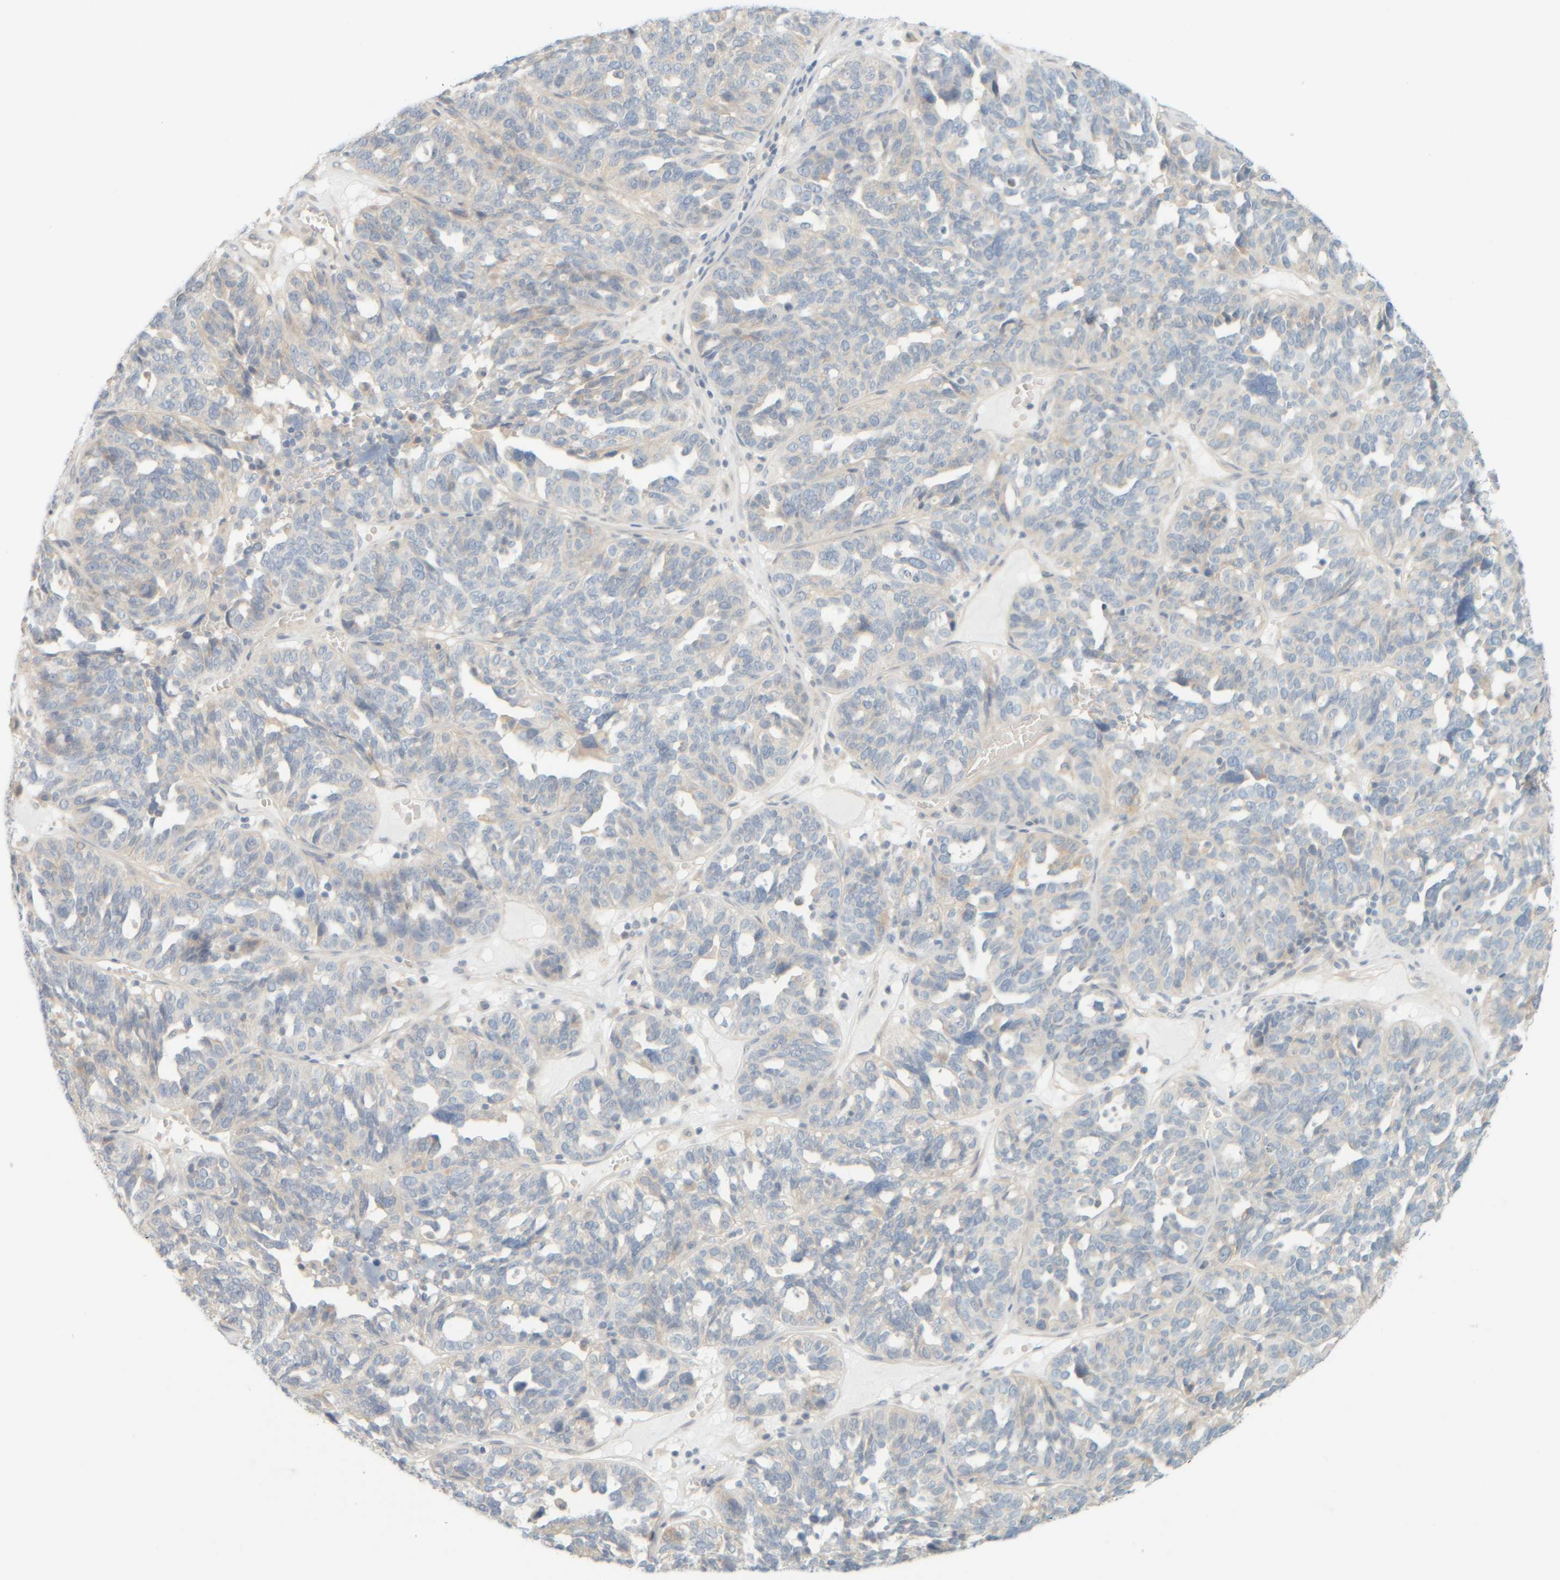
{"staining": {"intensity": "negative", "quantity": "none", "location": "none"}, "tissue": "ovarian cancer", "cell_type": "Tumor cells", "image_type": "cancer", "snomed": [{"axis": "morphology", "description": "Cystadenocarcinoma, serous, NOS"}, {"axis": "topography", "description": "Ovary"}], "caption": "Protein analysis of ovarian cancer (serous cystadenocarcinoma) shows no significant expression in tumor cells.", "gene": "PTGES3L-AARSD1", "patient": {"sex": "female", "age": 59}}